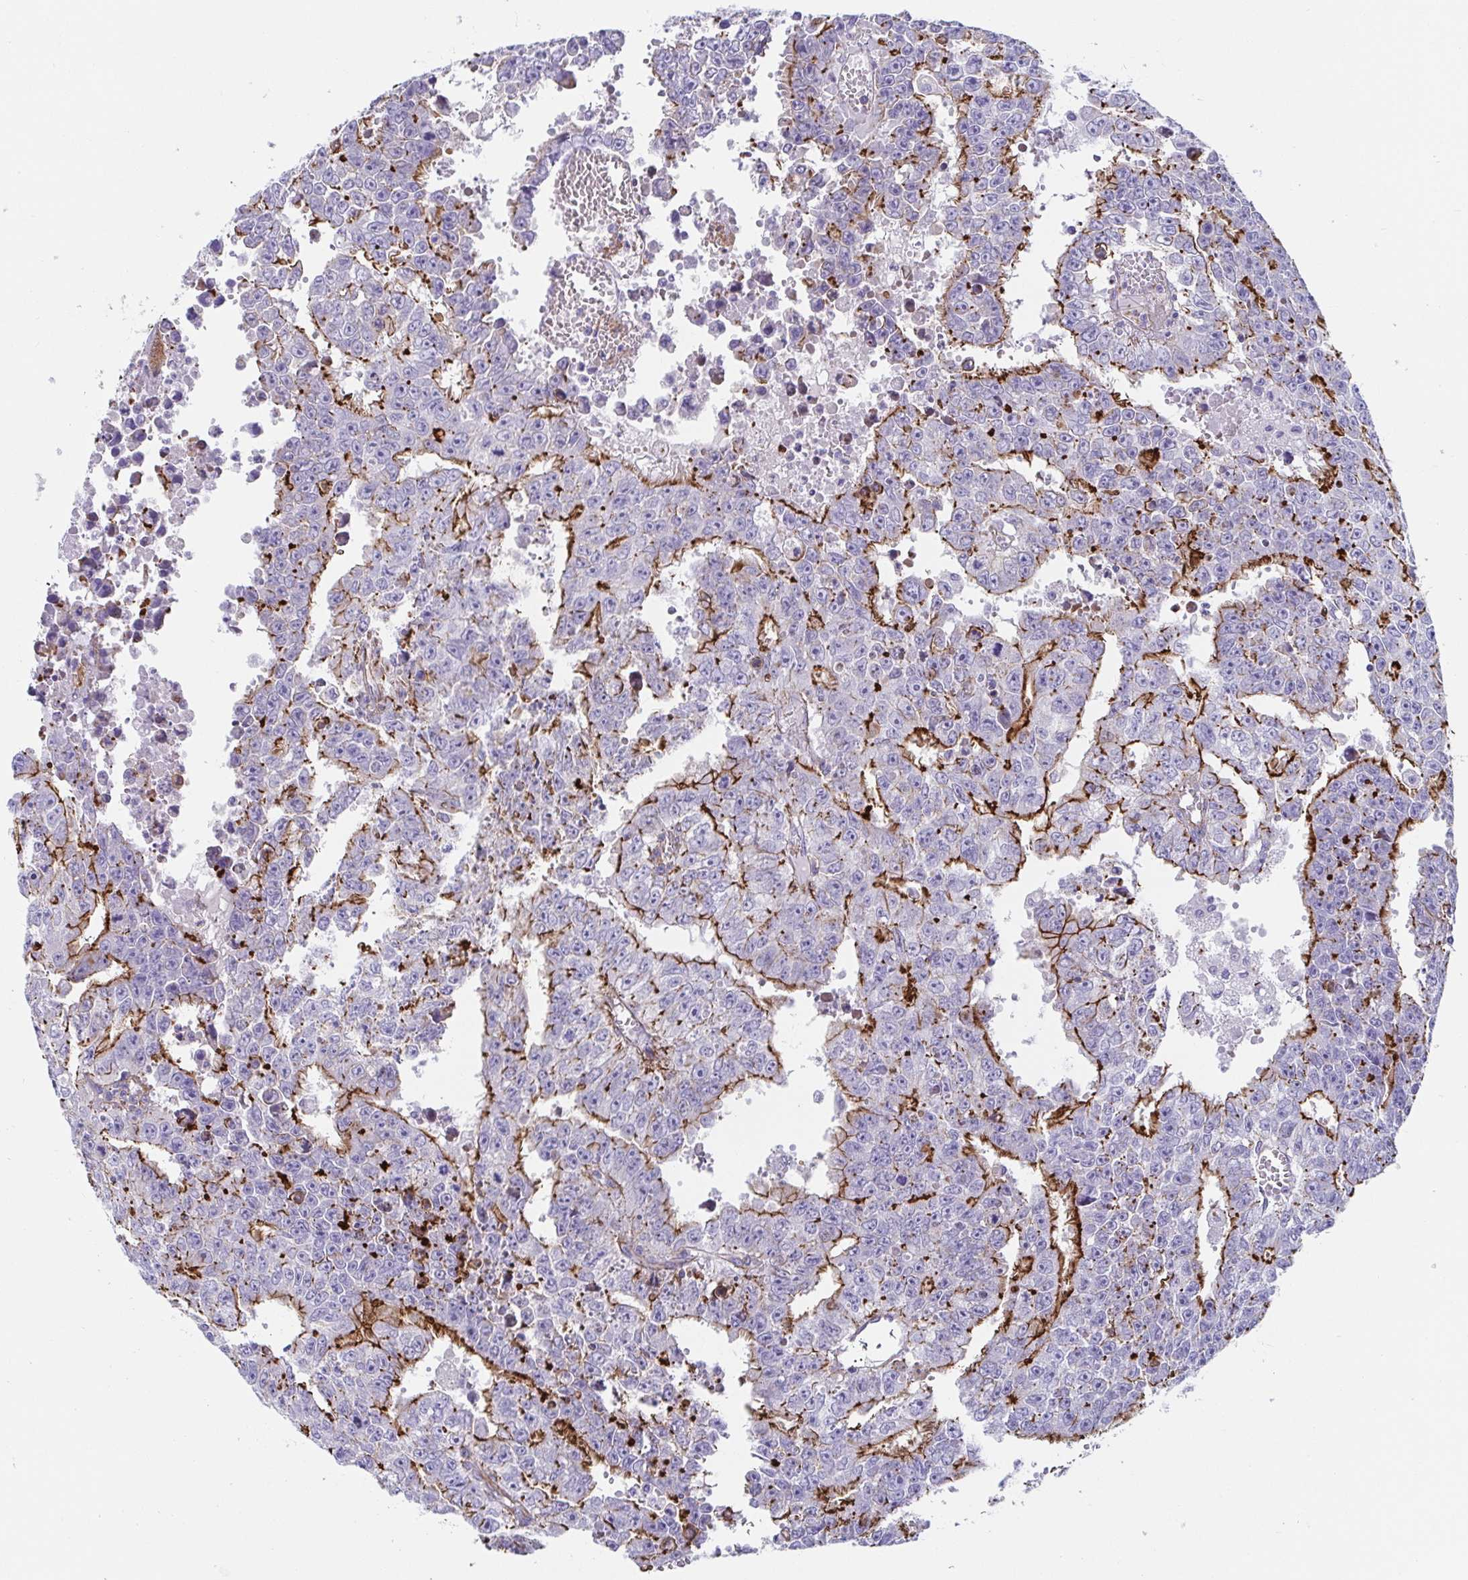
{"staining": {"intensity": "strong", "quantity": "25%-75%", "location": "cytoplasmic/membranous"}, "tissue": "testis cancer", "cell_type": "Tumor cells", "image_type": "cancer", "snomed": [{"axis": "morphology", "description": "Carcinoma, Embryonal, NOS"}, {"axis": "morphology", "description": "Teratoma, malignant, NOS"}, {"axis": "topography", "description": "Testis"}], "caption": "Immunohistochemical staining of testis cancer (malignant teratoma) reveals high levels of strong cytoplasmic/membranous positivity in approximately 25%-75% of tumor cells.", "gene": "TRAM2", "patient": {"sex": "male", "age": 24}}